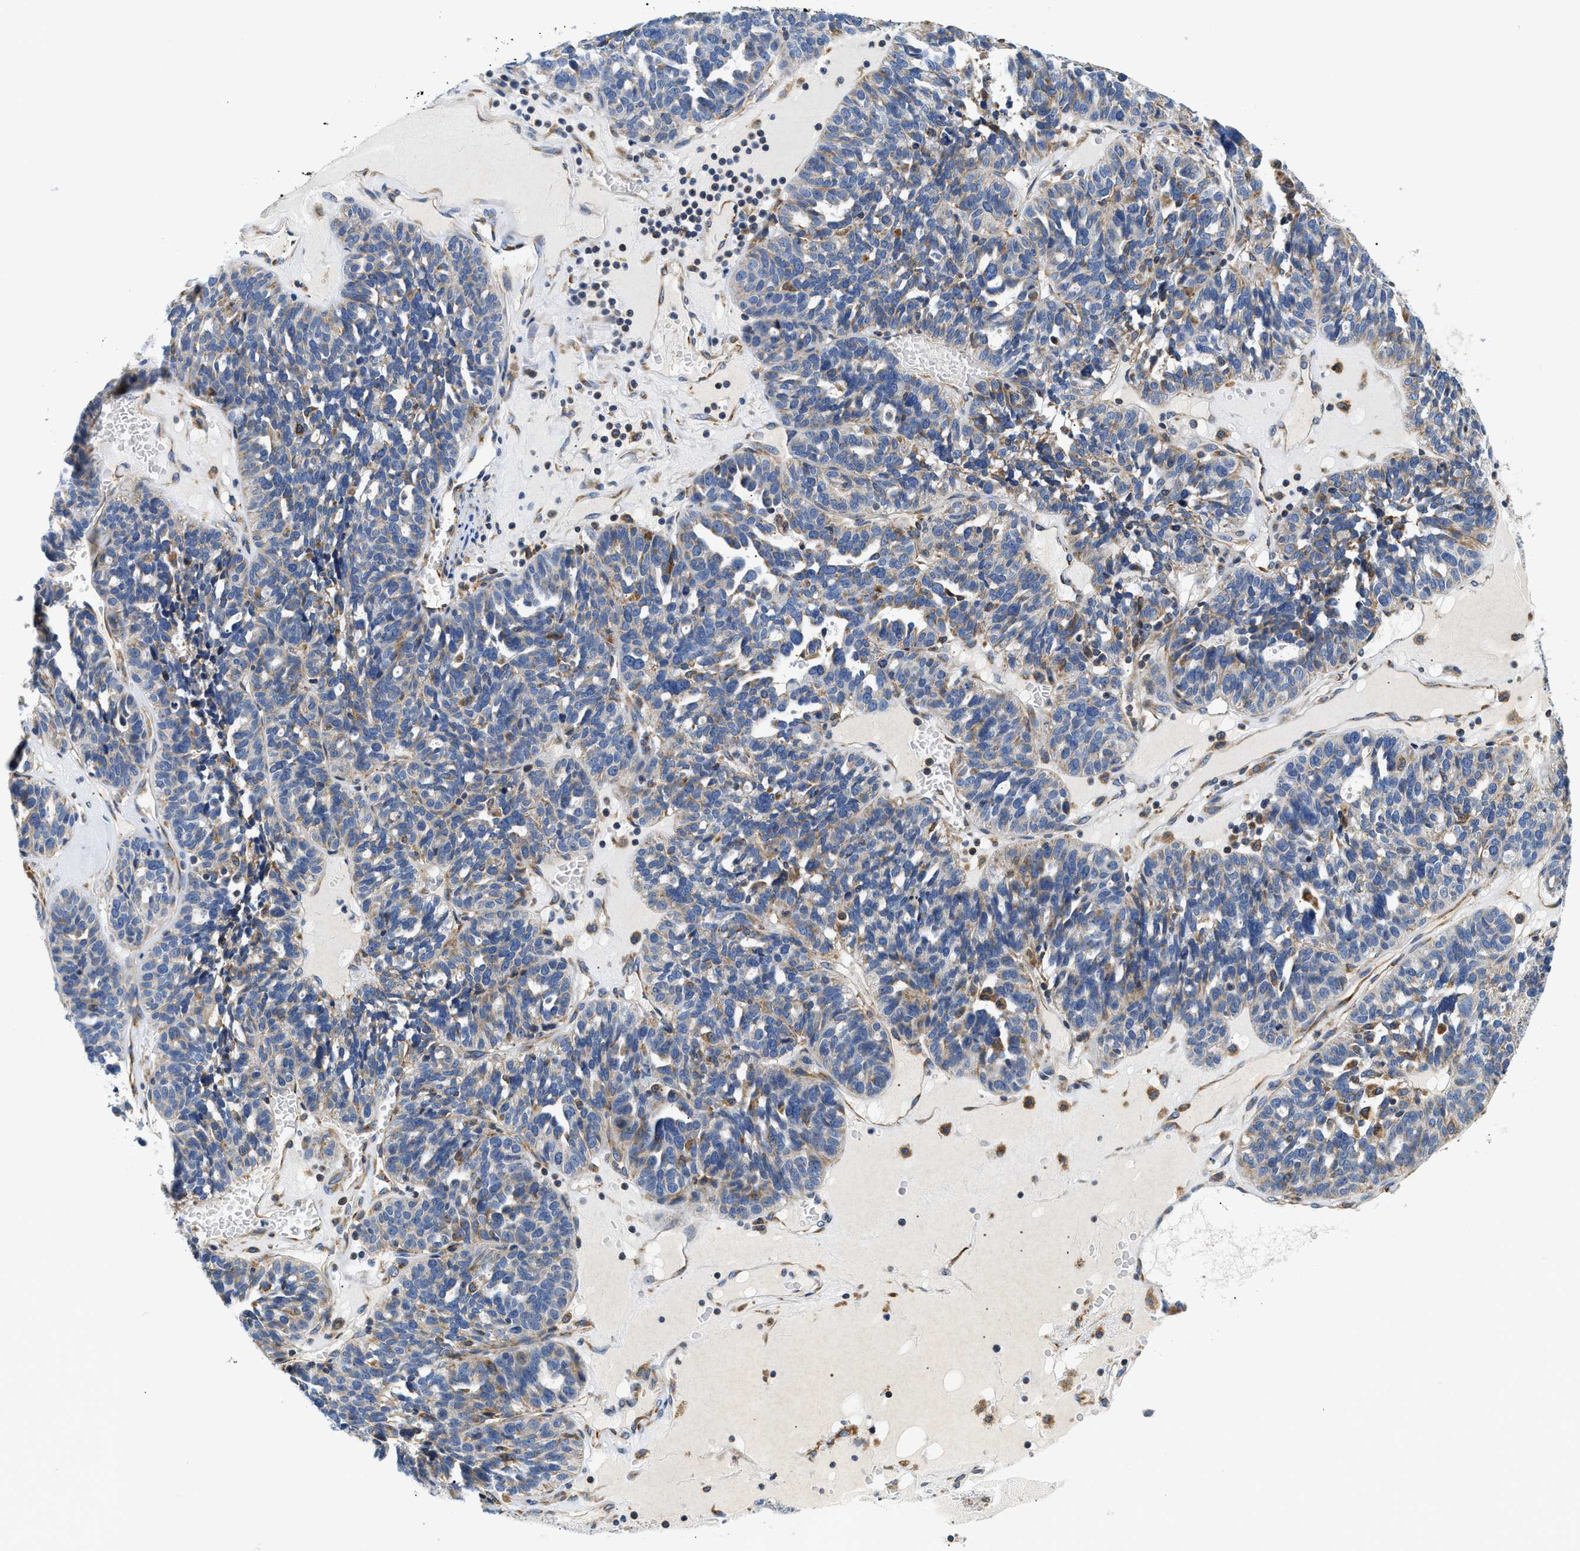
{"staining": {"intensity": "moderate", "quantity": "25%-75%", "location": "cytoplasmic/membranous"}, "tissue": "ovarian cancer", "cell_type": "Tumor cells", "image_type": "cancer", "snomed": [{"axis": "morphology", "description": "Cystadenocarcinoma, serous, NOS"}, {"axis": "topography", "description": "Ovary"}], "caption": "Immunohistochemical staining of human ovarian cancer demonstrates medium levels of moderate cytoplasmic/membranous protein expression in approximately 25%-75% of tumor cells.", "gene": "HDHD3", "patient": {"sex": "female", "age": 59}}